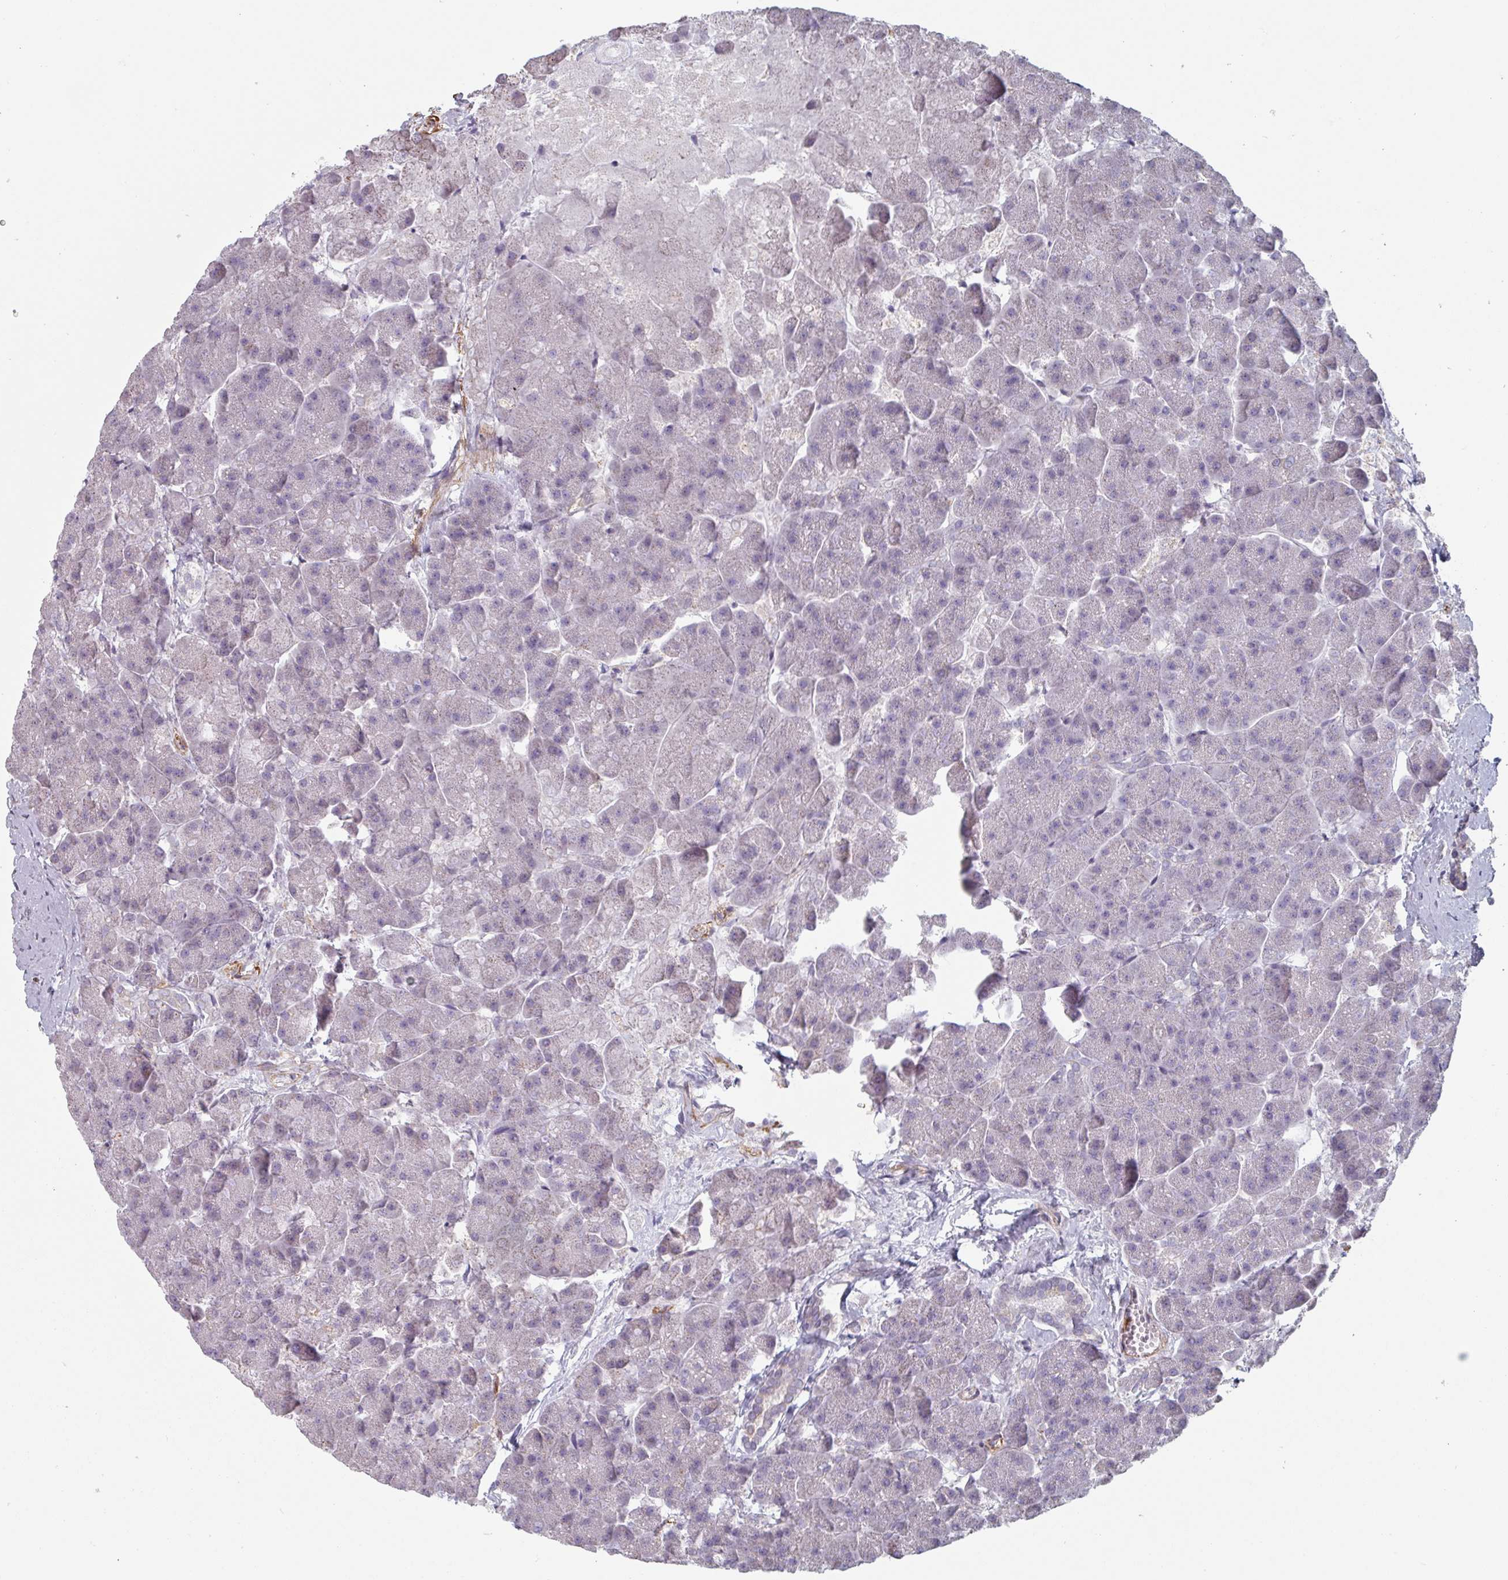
{"staining": {"intensity": "negative", "quantity": "none", "location": "none"}, "tissue": "pancreas", "cell_type": "Exocrine glandular cells", "image_type": "normal", "snomed": [{"axis": "morphology", "description": "Normal tissue, NOS"}, {"axis": "topography", "description": "Pancreas"}, {"axis": "topography", "description": "Peripheral nerve tissue"}], "caption": "Histopathology image shows no protein expression in exocrine glandular cells of normal pancreas. (Brightfield microscopy of DAB IHC at high magnification).", "gene": "GSTA1", "patient": {"sex": "male", "age": 54}}